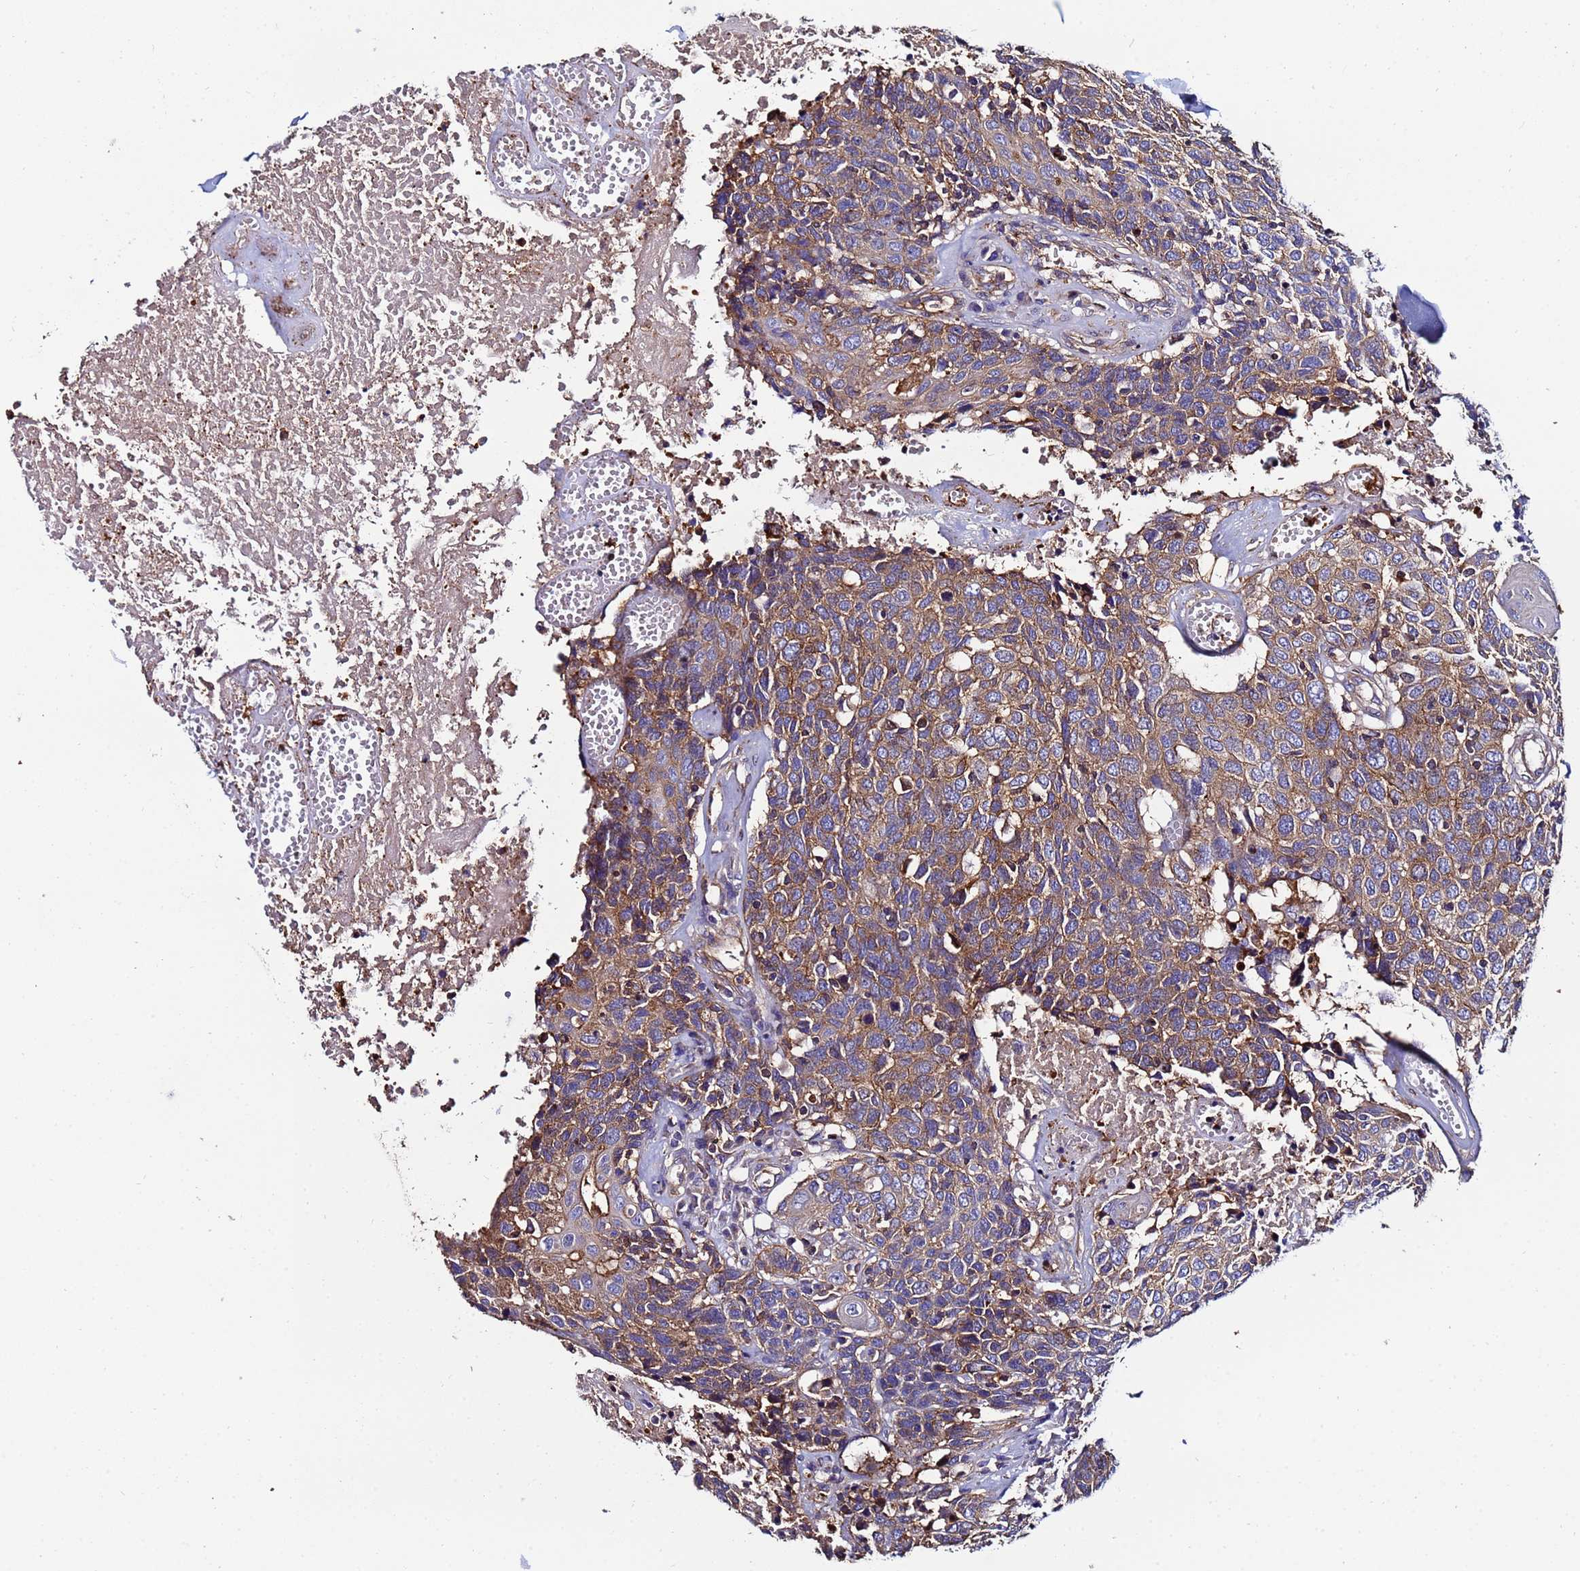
{"staining": {"intensity": "moderate", "quantity": ">75%", "location": "cytoplasmic/membranous"}, "tissue": "head and neck cancer", "cell_type": "Tumor cells", "image_type": "cancer", "snomed": [{"axis": "morphology", "description": "Squamous cell carcinoma, NOS"}, {"axis": "topography", "description": "Head-Neck"}], "caption": "The histopathology image displays immunohistochemical staining of head and neck cancer (squamous cell carcinoma). There is moderate cytoplasmic/membranous positivity is identified in about >75% of tumor cells. The staining was performed using DAB, with brown indicating positive protein expression. Nuclei are stained blue with hematoxylin.", "gene": "POTEE", "patient": {"sex": "male", "age": 66}}